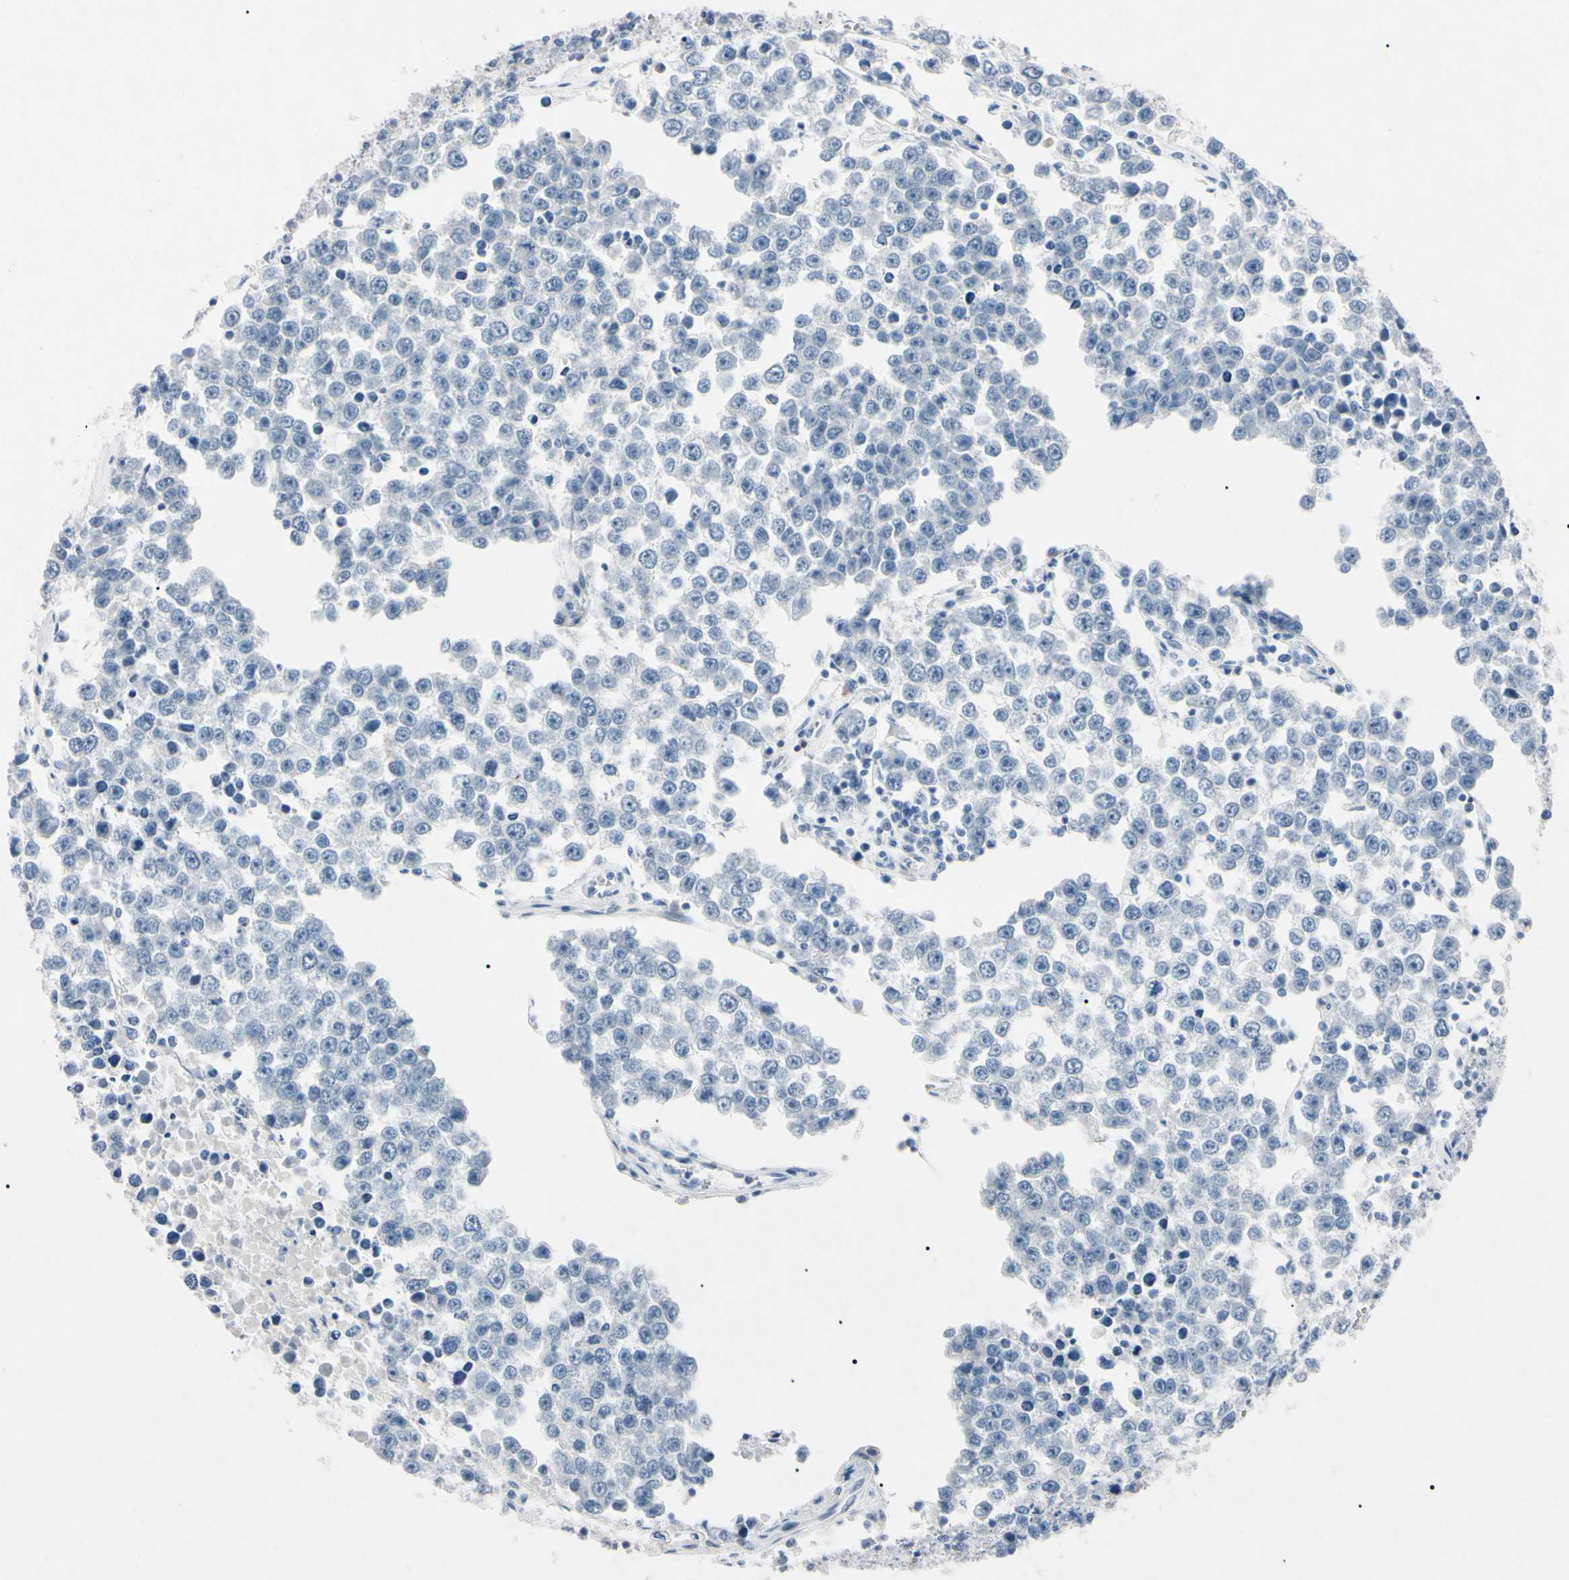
{"staining": {"intensity": "negative", "quantity": "none", "location": "none"}, "tissue": "testis cancer", "cell_type": "Tumor cells", "image_type": "cancer", "snomed": [{"axis": "morphology", "description": "Seminoma, NOS"}, {"axis": "morphology", "description": "Carcinoma, Embryonal, NOS"}, {"axis": "topography", "description": "Testis"}], "caption": "Tumor cells show no significant expression in testis seminoma.", "gene": "ELN", "patient": {"sex": "male", "age": 52}}